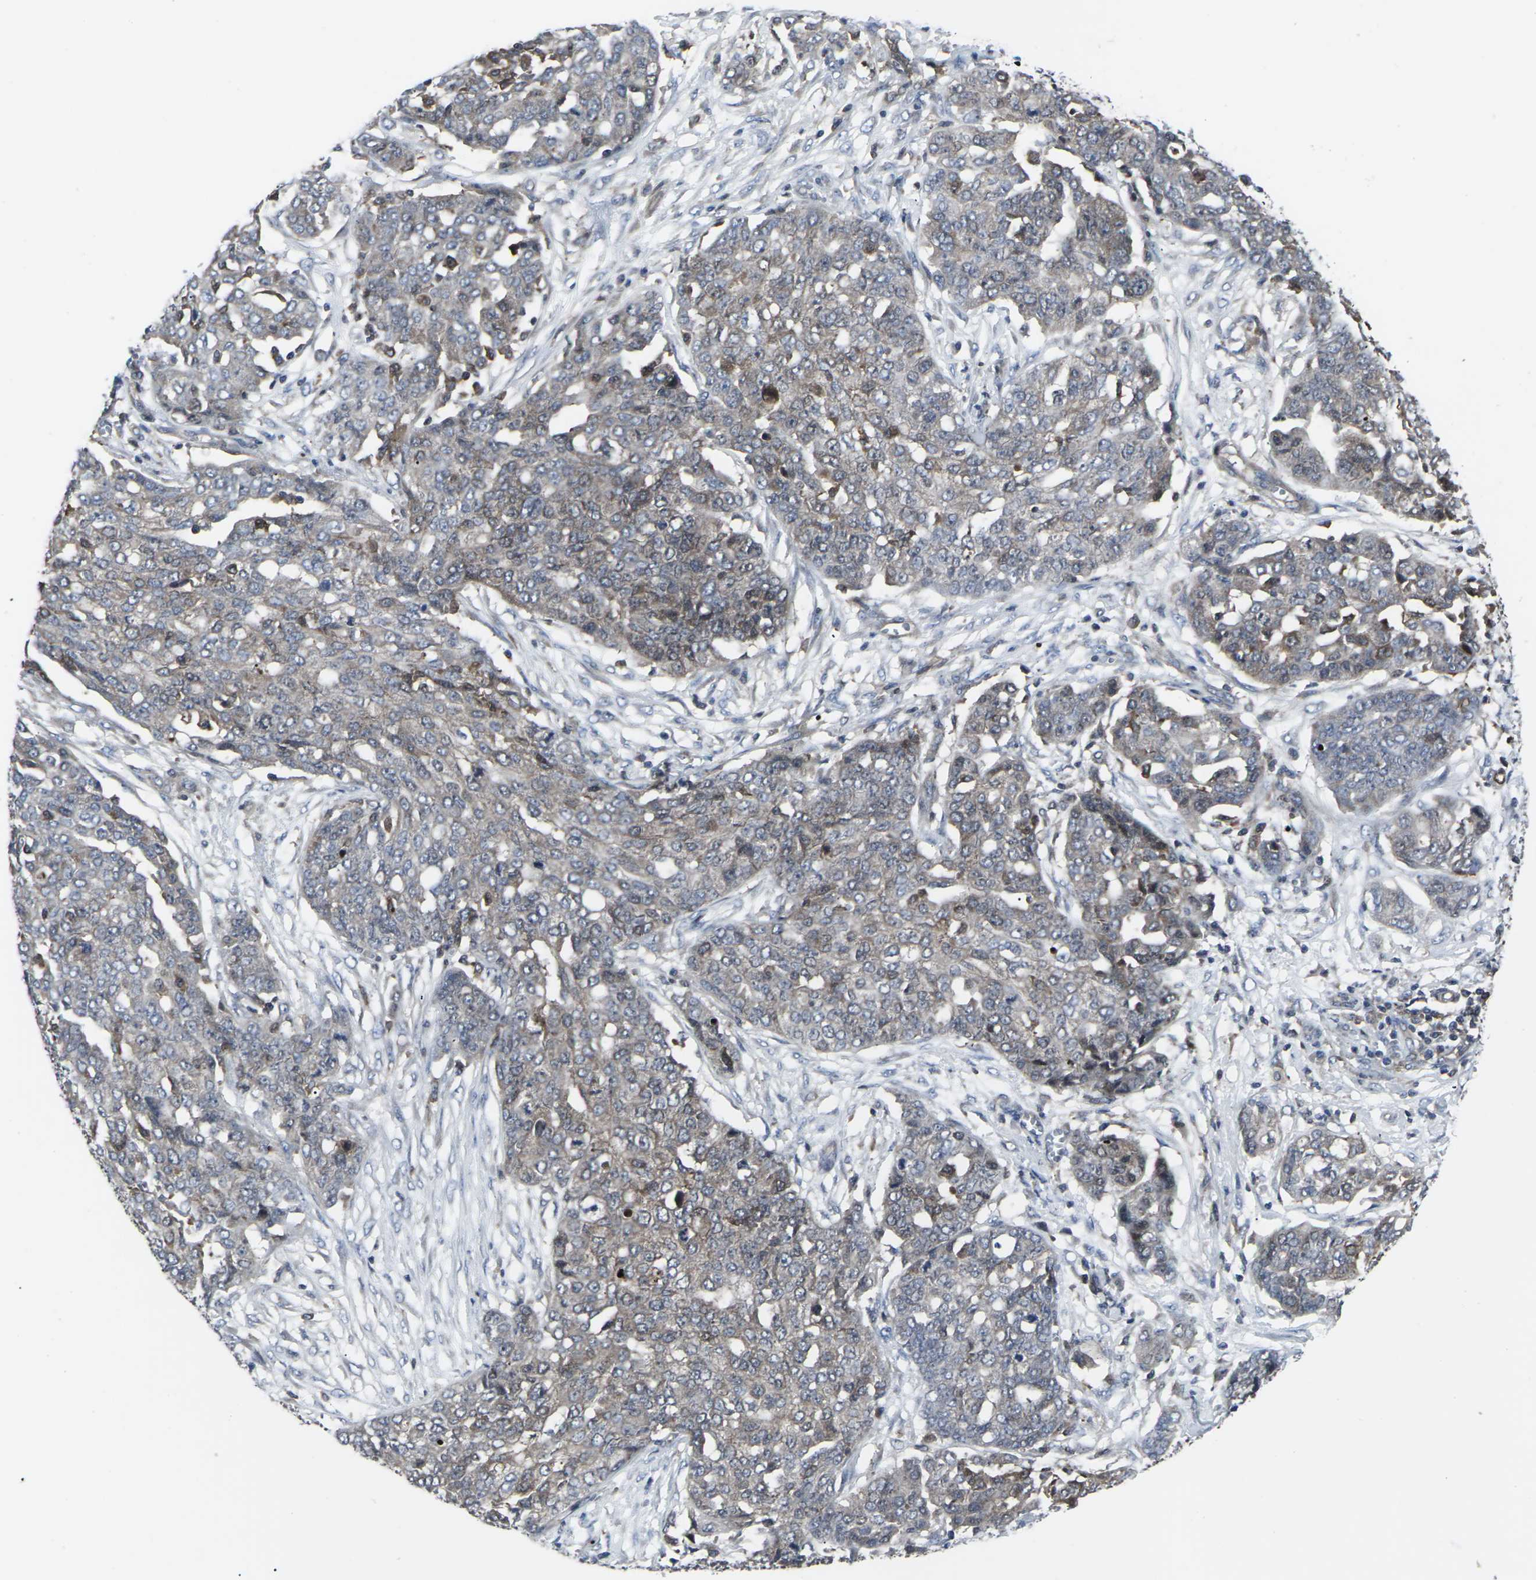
{"staining": {"intensity": "weak", "quantity": ">75%", "location": "cytoplasmic/membranous"}, "tissue": "ovarian cancer", "cell_type": "Tumor cells", "image_type": "cancer", "snomed": [{"axis": "morphology", "description": "Cystadenocarcinoma, serous, NOS"}, {"axis": "topography", "description": "Soft tissue"}, {"axis": "topography", "description": "Ovary"}], "caption": "Protein analysis of ovarian cancer (serous cystadenocarcinoma) tissue demonstrates weak cytoplasmic/membranous positivity in about >75% of tumor cells. Using DAB (3,3'-diaminobenzidine) (brown) and hematoxylin (blue) stains, captured at high magnification using brightfield microscopy.", "gene": "HPRT1", "patient": {"sex": "female", "age": 57}}